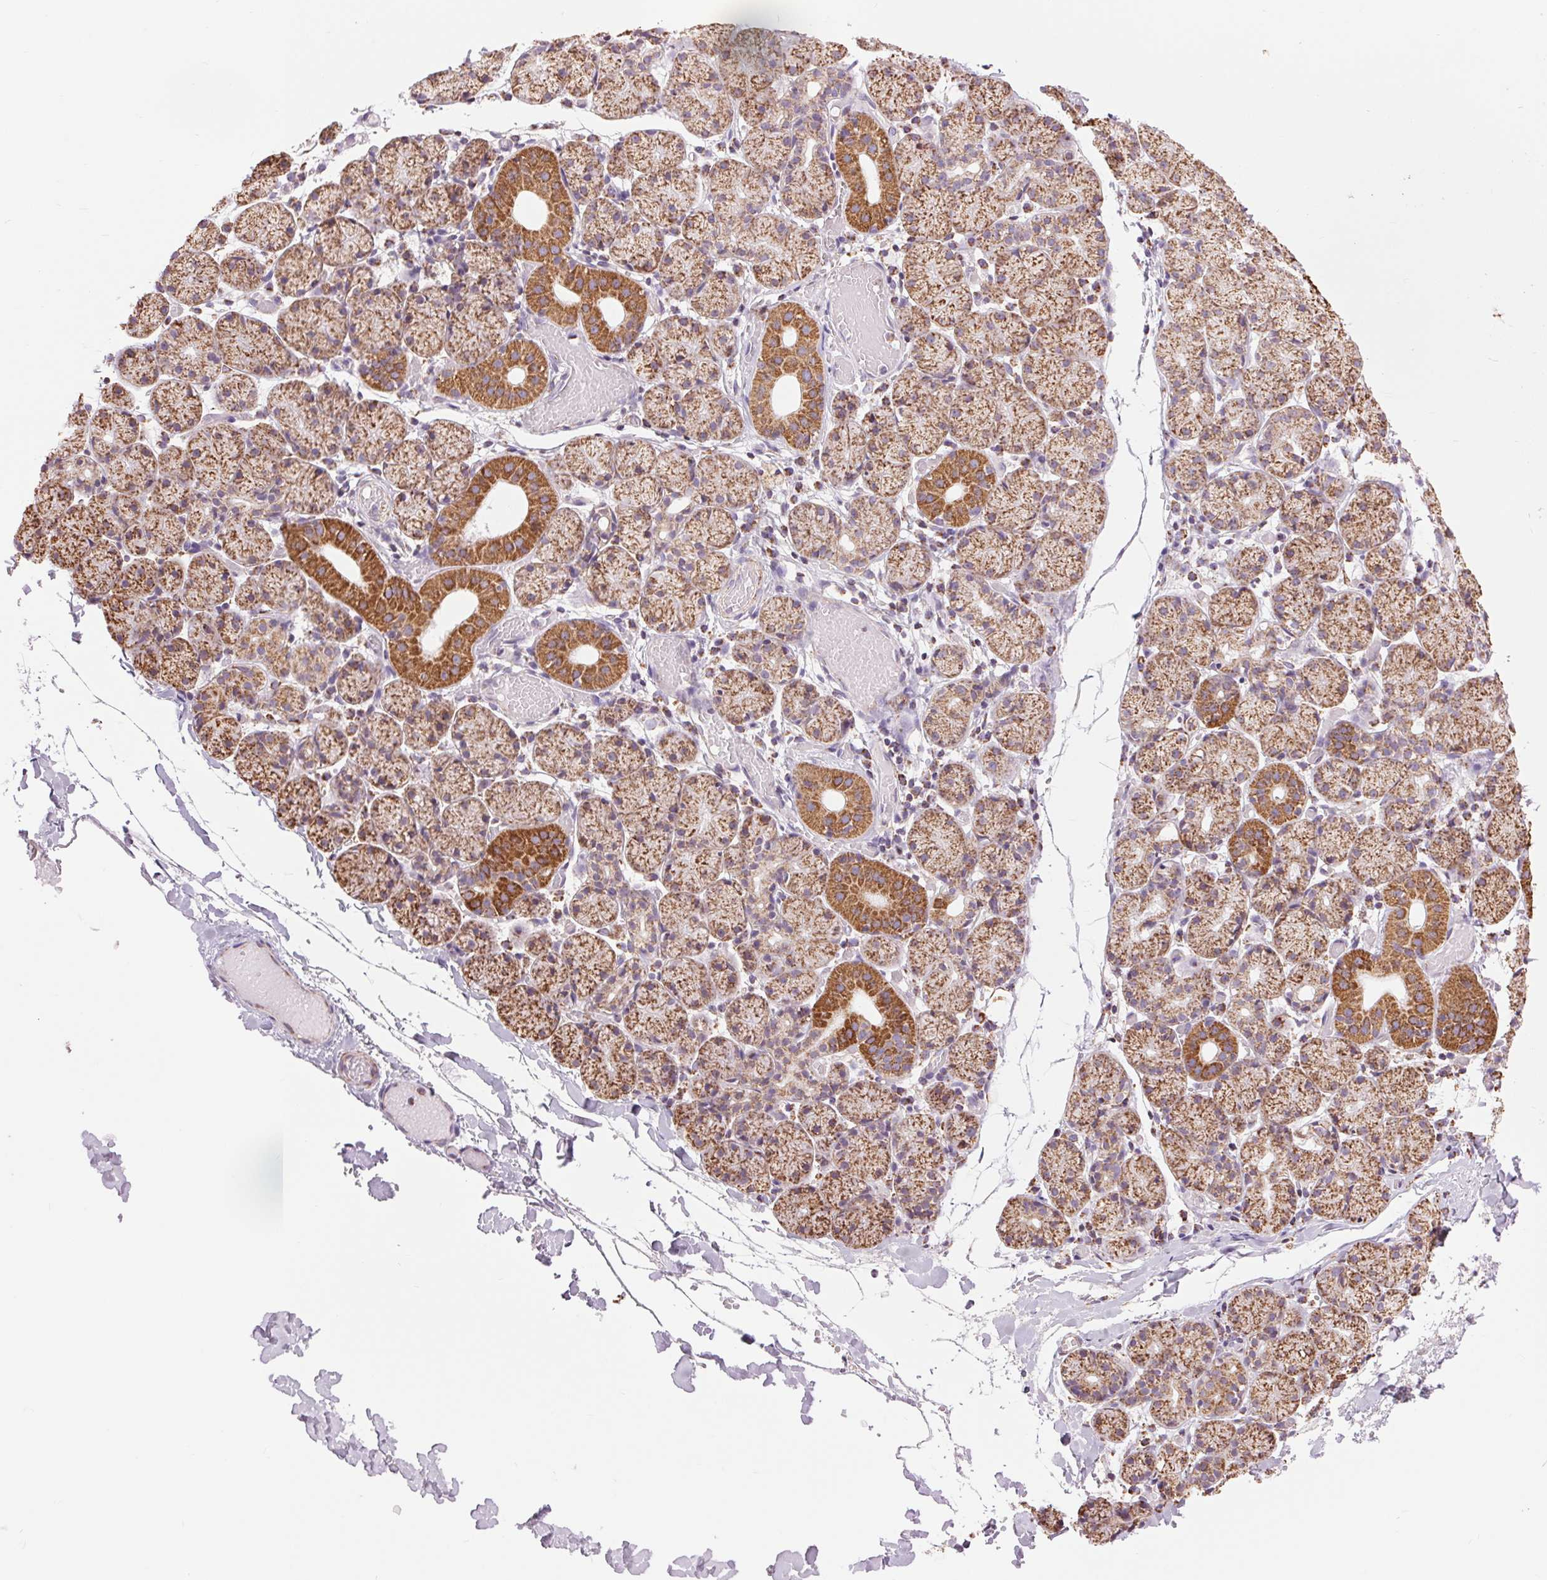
{"staining": {"intensity": "strong", "quantity": ">75%", "location": "cytoplasmic/membranous"}, "tissue": "salivary gland", "cell_type": "Glandular cells", "image_type": "normal", "snomed": [{"axis": "morphology", "description": "Normal tissue, NOS"}, {"axis": "topography", "description": "Salivary gland"}], "caption": "Glandular cells show strong cytoplasmic/membranous positivity in about >75% of cells in benign salivary gland. The protein is stained brown, and the nuclei are stained in blue (DAB IHC with brightfield microscopy, high magnification).", "gene": "ATP5PB", "patient": {"sex": "female", "age": 24}}